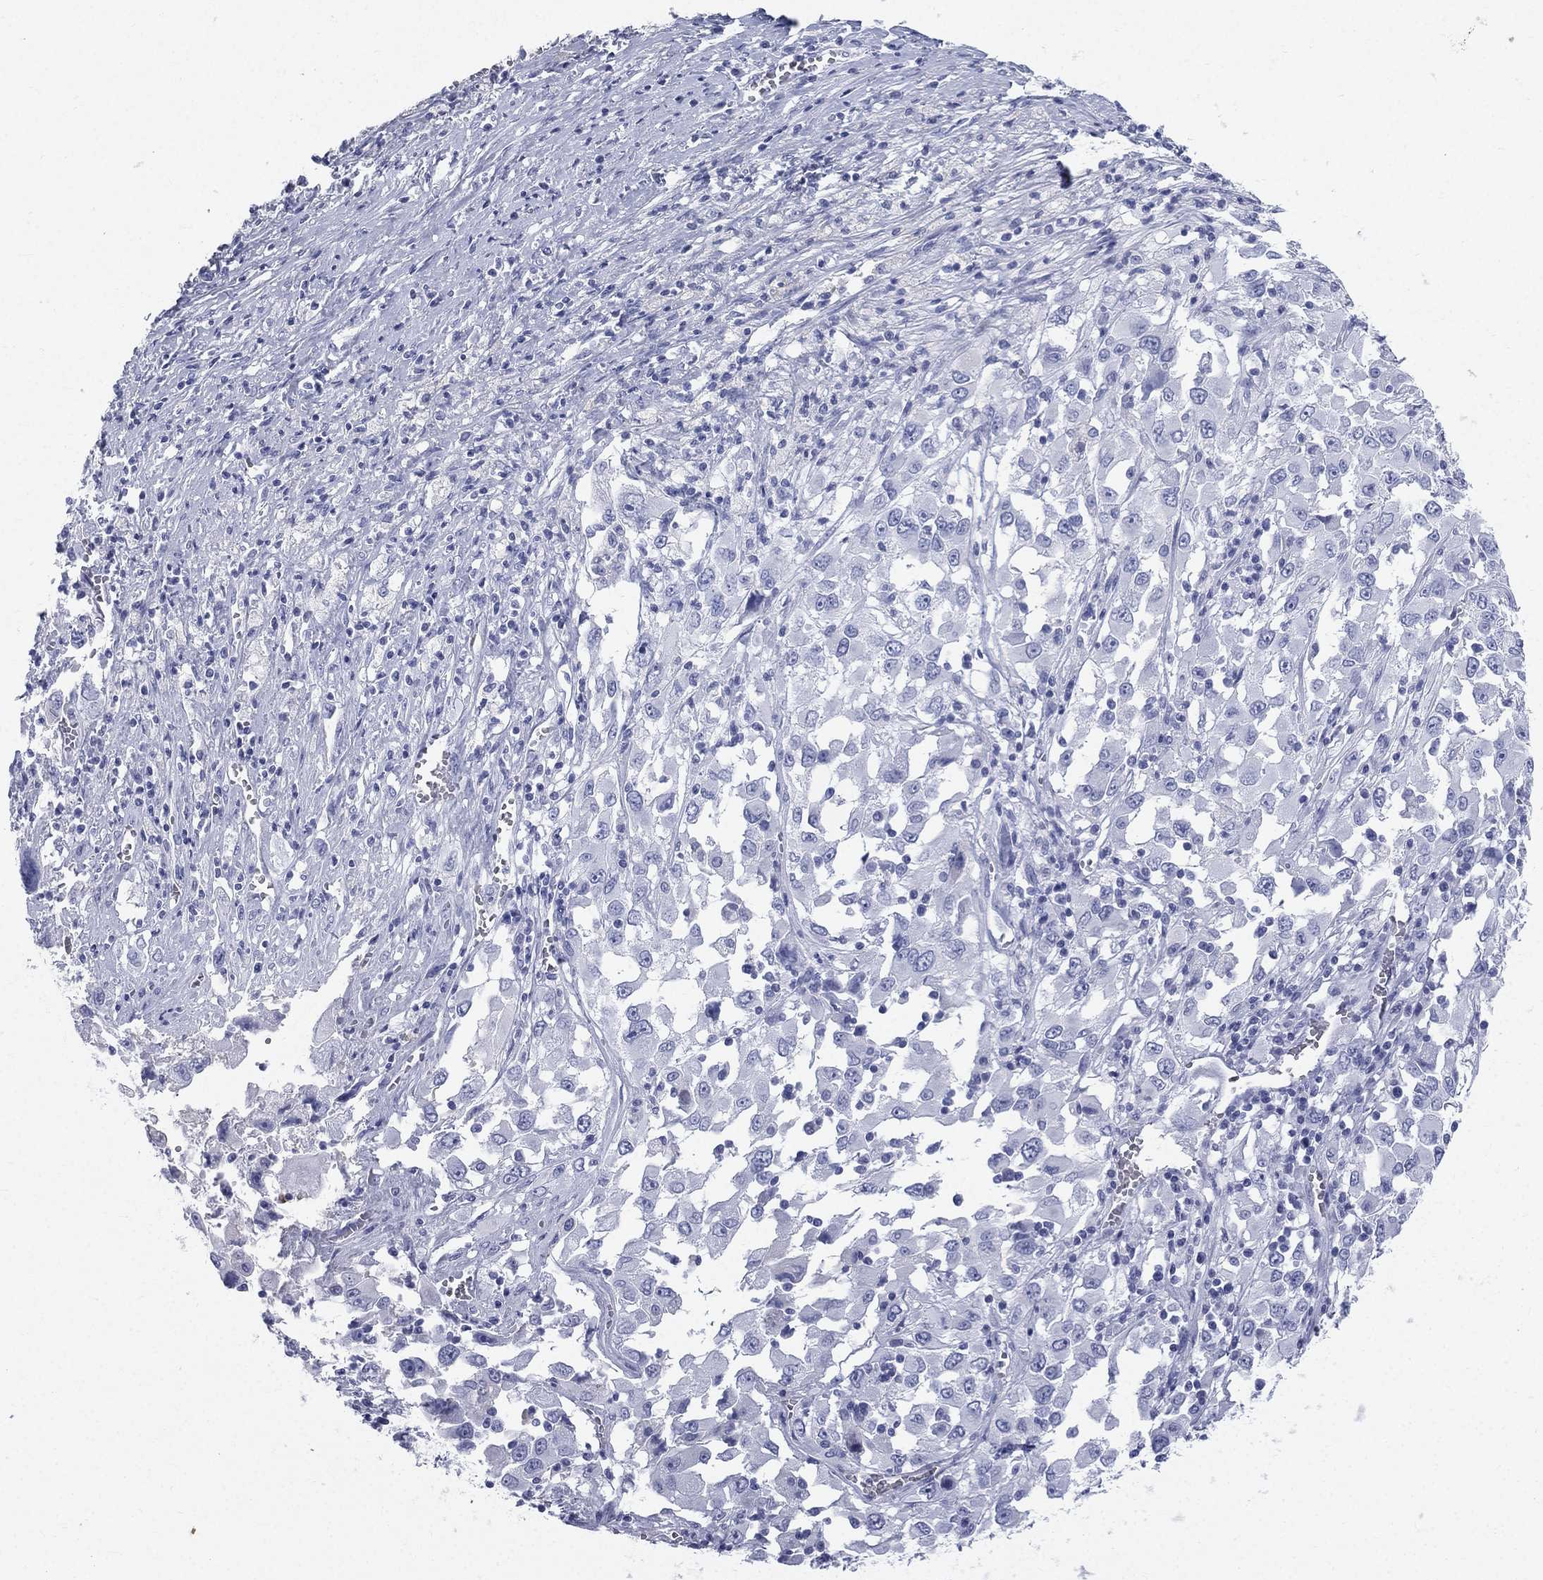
{"staining": {"intensity": "negative", "quantity": "none", "location": "none"}, "tissue": "melanoma", "cell_type": "Tumor cells", "image_type": "cancer", "snomed": [{"axis": "morphology", "description": "Malignant melanoma, Metastatic site"}, {"axis": "topography", "description": "Soft tissue"}], "caption": "Melanoma stained for a protein using IHC exhibits no positivity tumor cells.", "gene": "HP", "patient": {"sex": "male", "age": 50}}